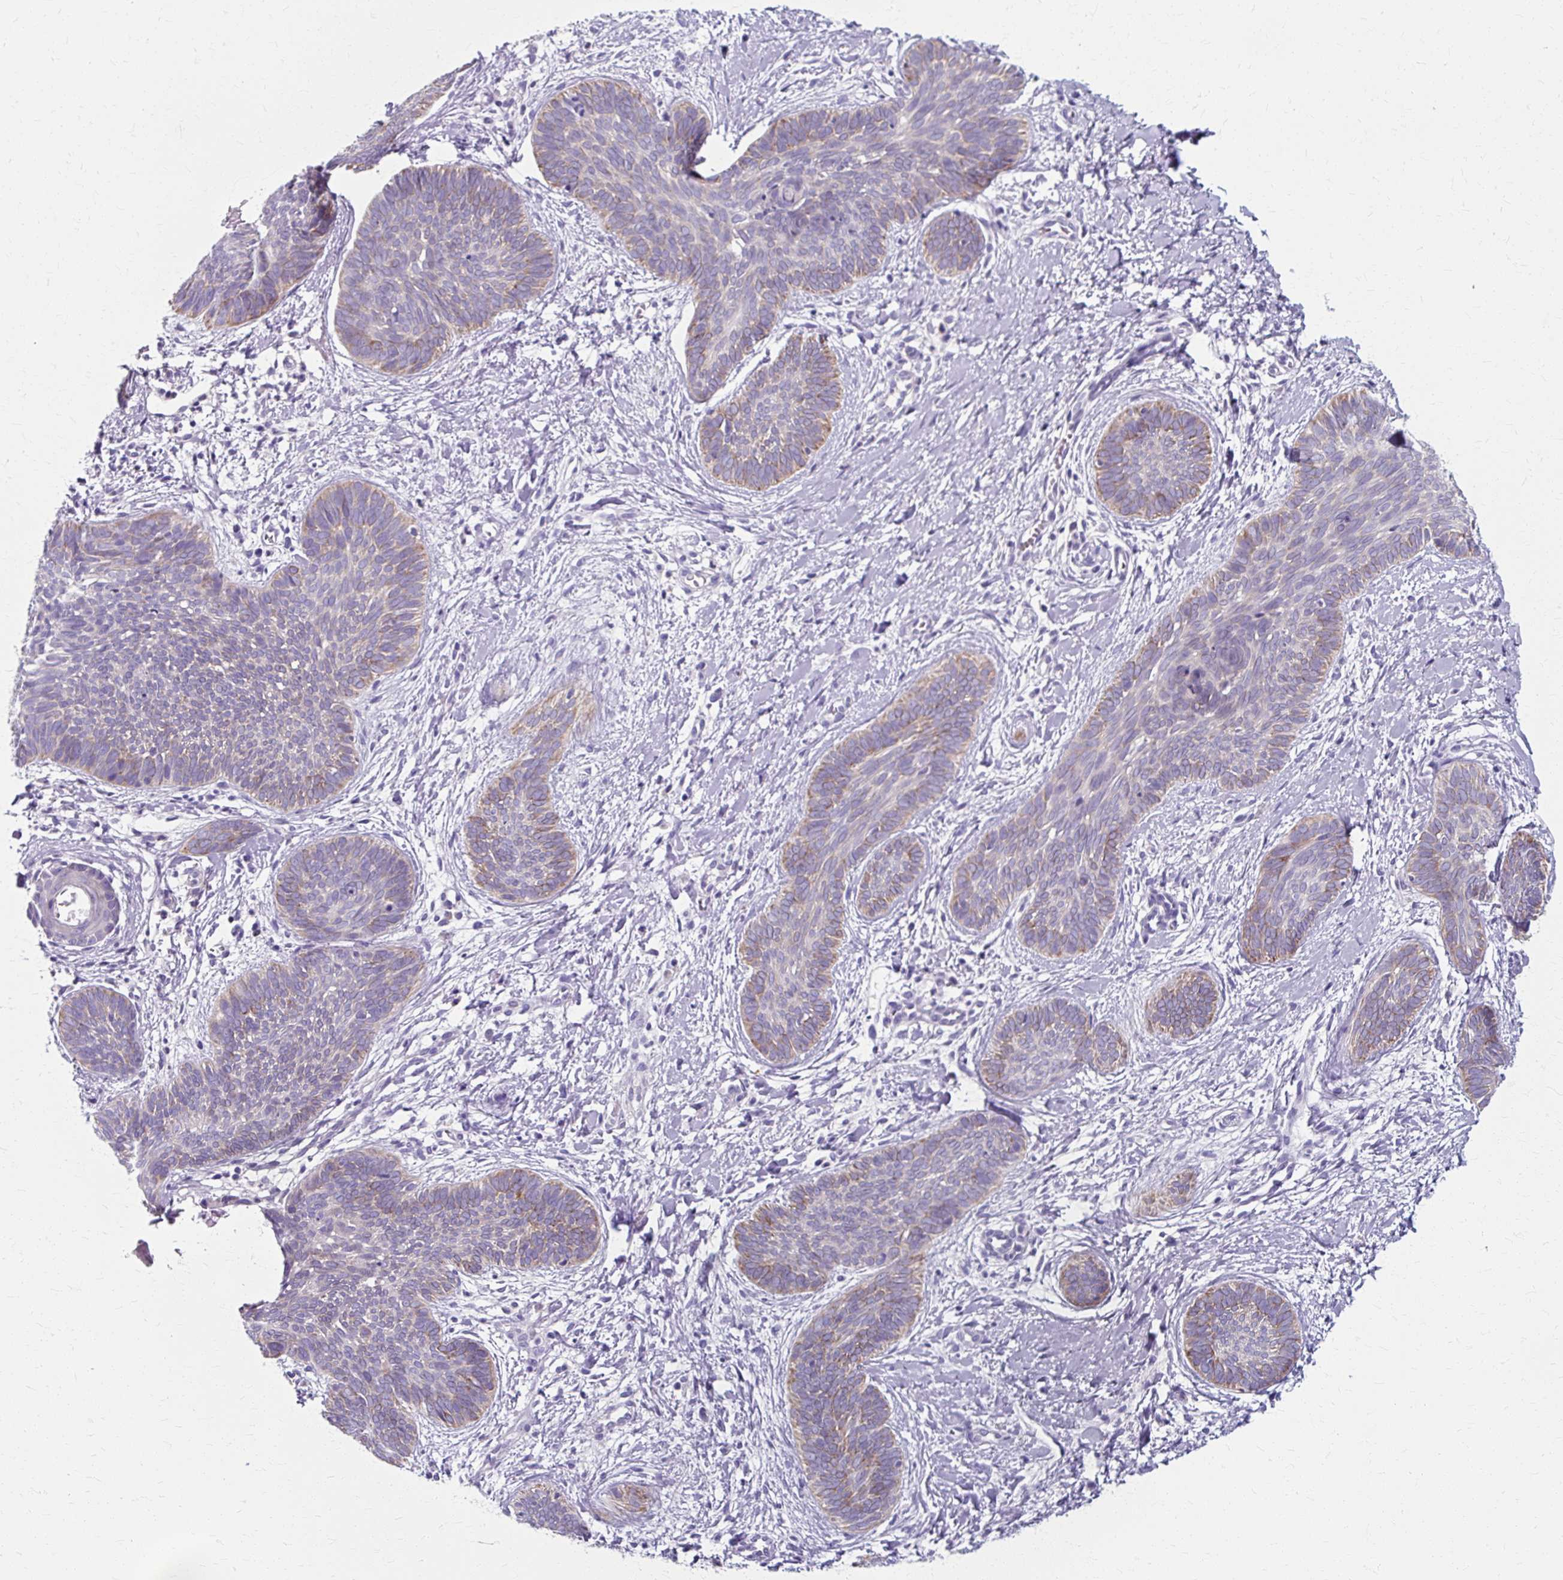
{"staining": {"intensity": "weak", "quantity": "25%-75%", "location": "cytoplasmic/membranous"}, "tissue": "skin cancer", "cell_type": "Tumor cells", "image_type": "cancer", "snomed": [{"axis": "morphology", "description": "Basal cell carcinoma"}, {"axis": "topography", "description": "Skin"}], "caption": "Immunohistochemical staining of skin cancer (basal cell carcinoma) exhibits low levels of weak cytoplasmic/membranous protein staining in approximately 25%-75% of tumor cells. Using DAB (brown) and hematoxylin (blue) stains, captured at high magnification using brightfield microscopy.", "gene": "ZNF555", "patient": {"sex": "female", "age": 81}}